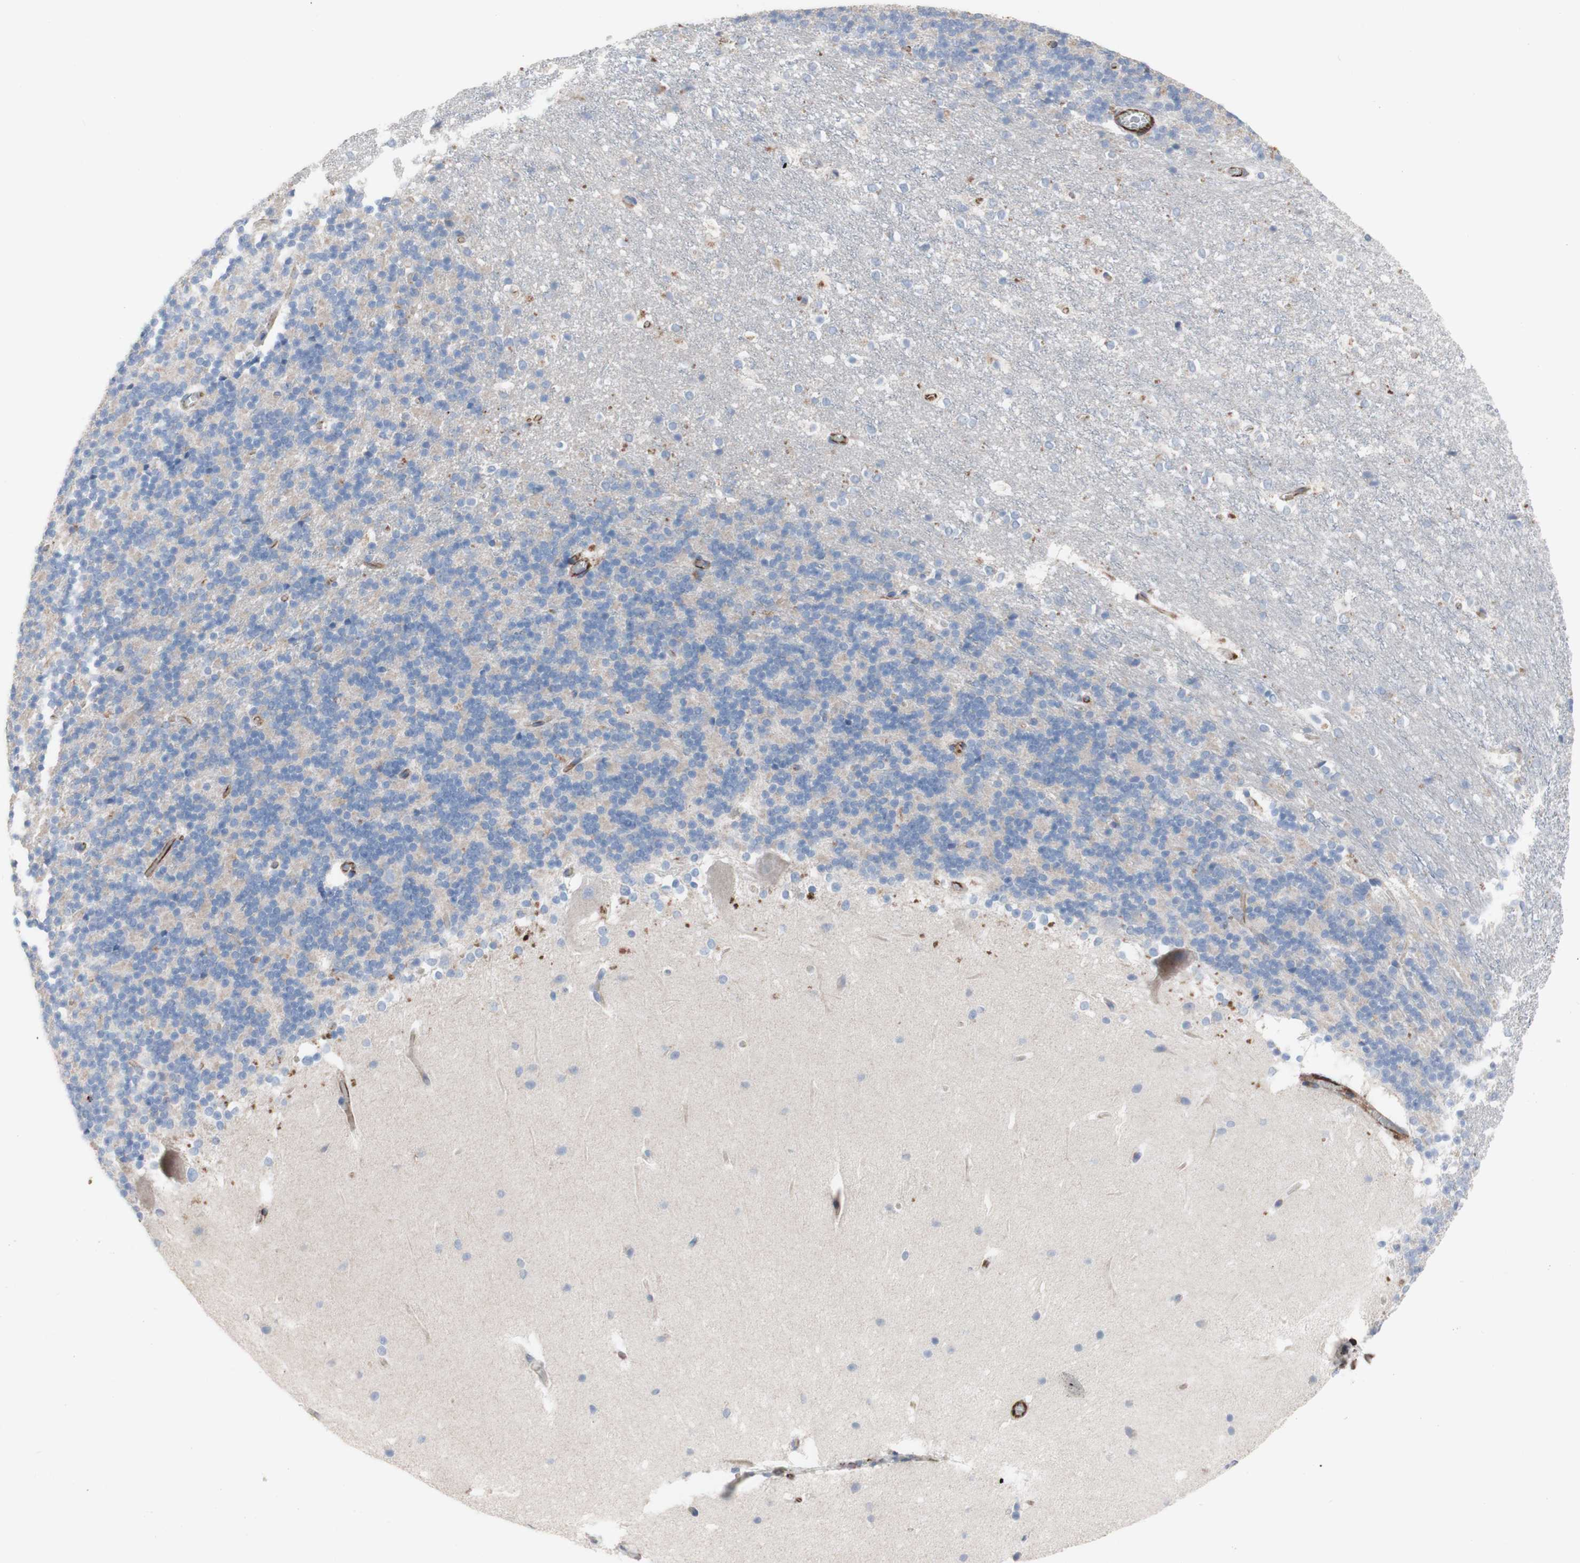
{"staining": {"intensity": "weak", "quantity": "<25%", "location": "cytoplasmic/membranous"}, "tissue": "cerebellum", "cell_type": "Cells in granular layer", "image_type": "normal", "snomed": [{"axis": "morphology", "description": "Normal tissue, NOS"}, {"axis": "topography", "description": "Cerebellum"}], "caption": "DAB (3,3'-diaminobenzidine) immunohistochemical staining of normal cerebellum exhibits no significant expression in cells in granular layer.", "gene": "AGPAT5", "patient": {"sex": "female", "age": 19}}